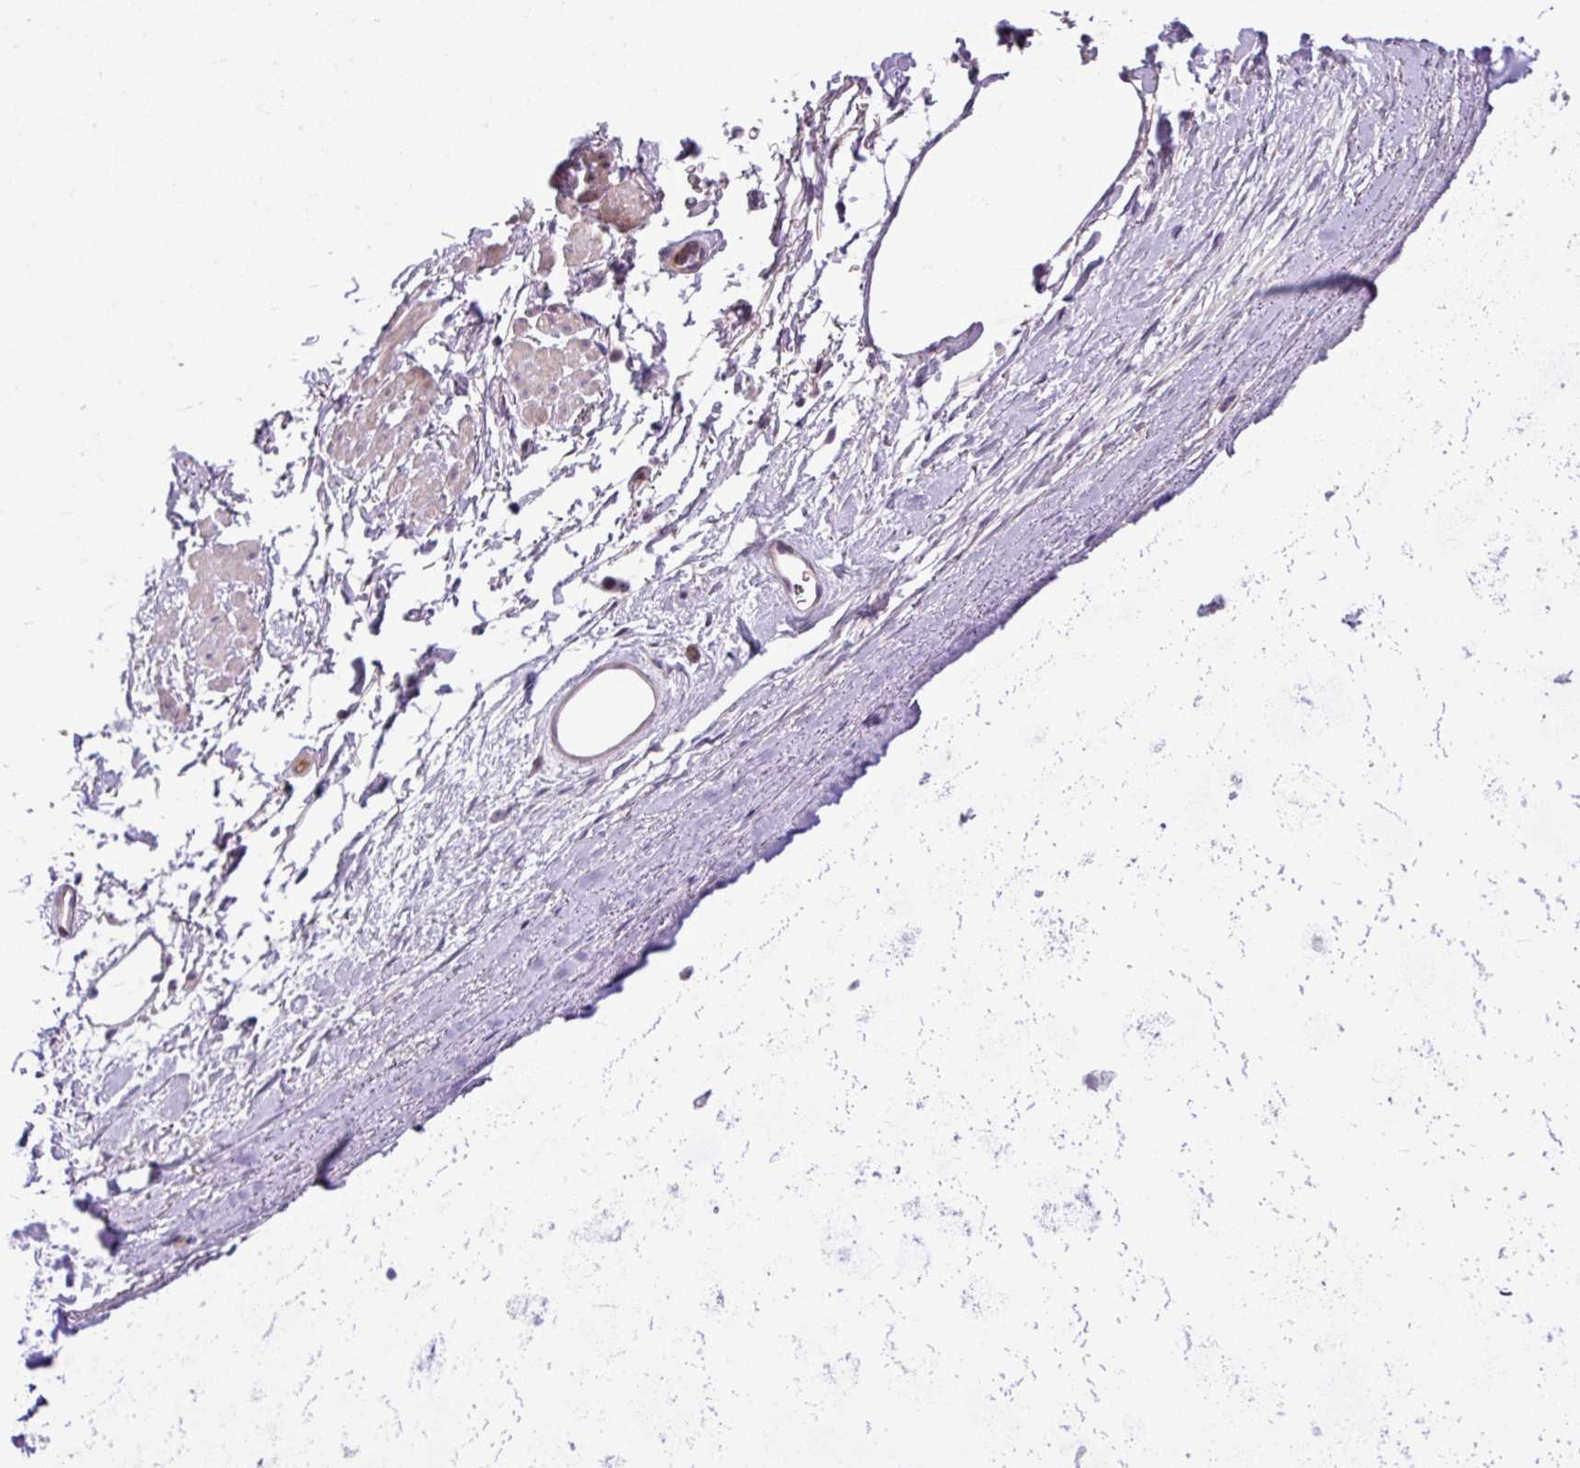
{"staining": {"intensity": "negative", "quantity": "none", "location": "none"}, "tissue": "adipose tissue", "cell_type": "Adipocytes", "image_type": "normal", "snomed": [{"axis": "morphology", "description": "Normal tissue, NOS"}, {"axis": "topography", "description": "Lymph node"}, {"axis": "topography", "description": "Cartilage tissue"}, {"axis": "topography", "description": "Bronchus"}], "caption": "Immunohistochemistry (IHC) of normal human adipose tissue demonstrates no expression in adipocytes.", "gene": "IL17A", "patient": {"sex": "female", "age": 70}}